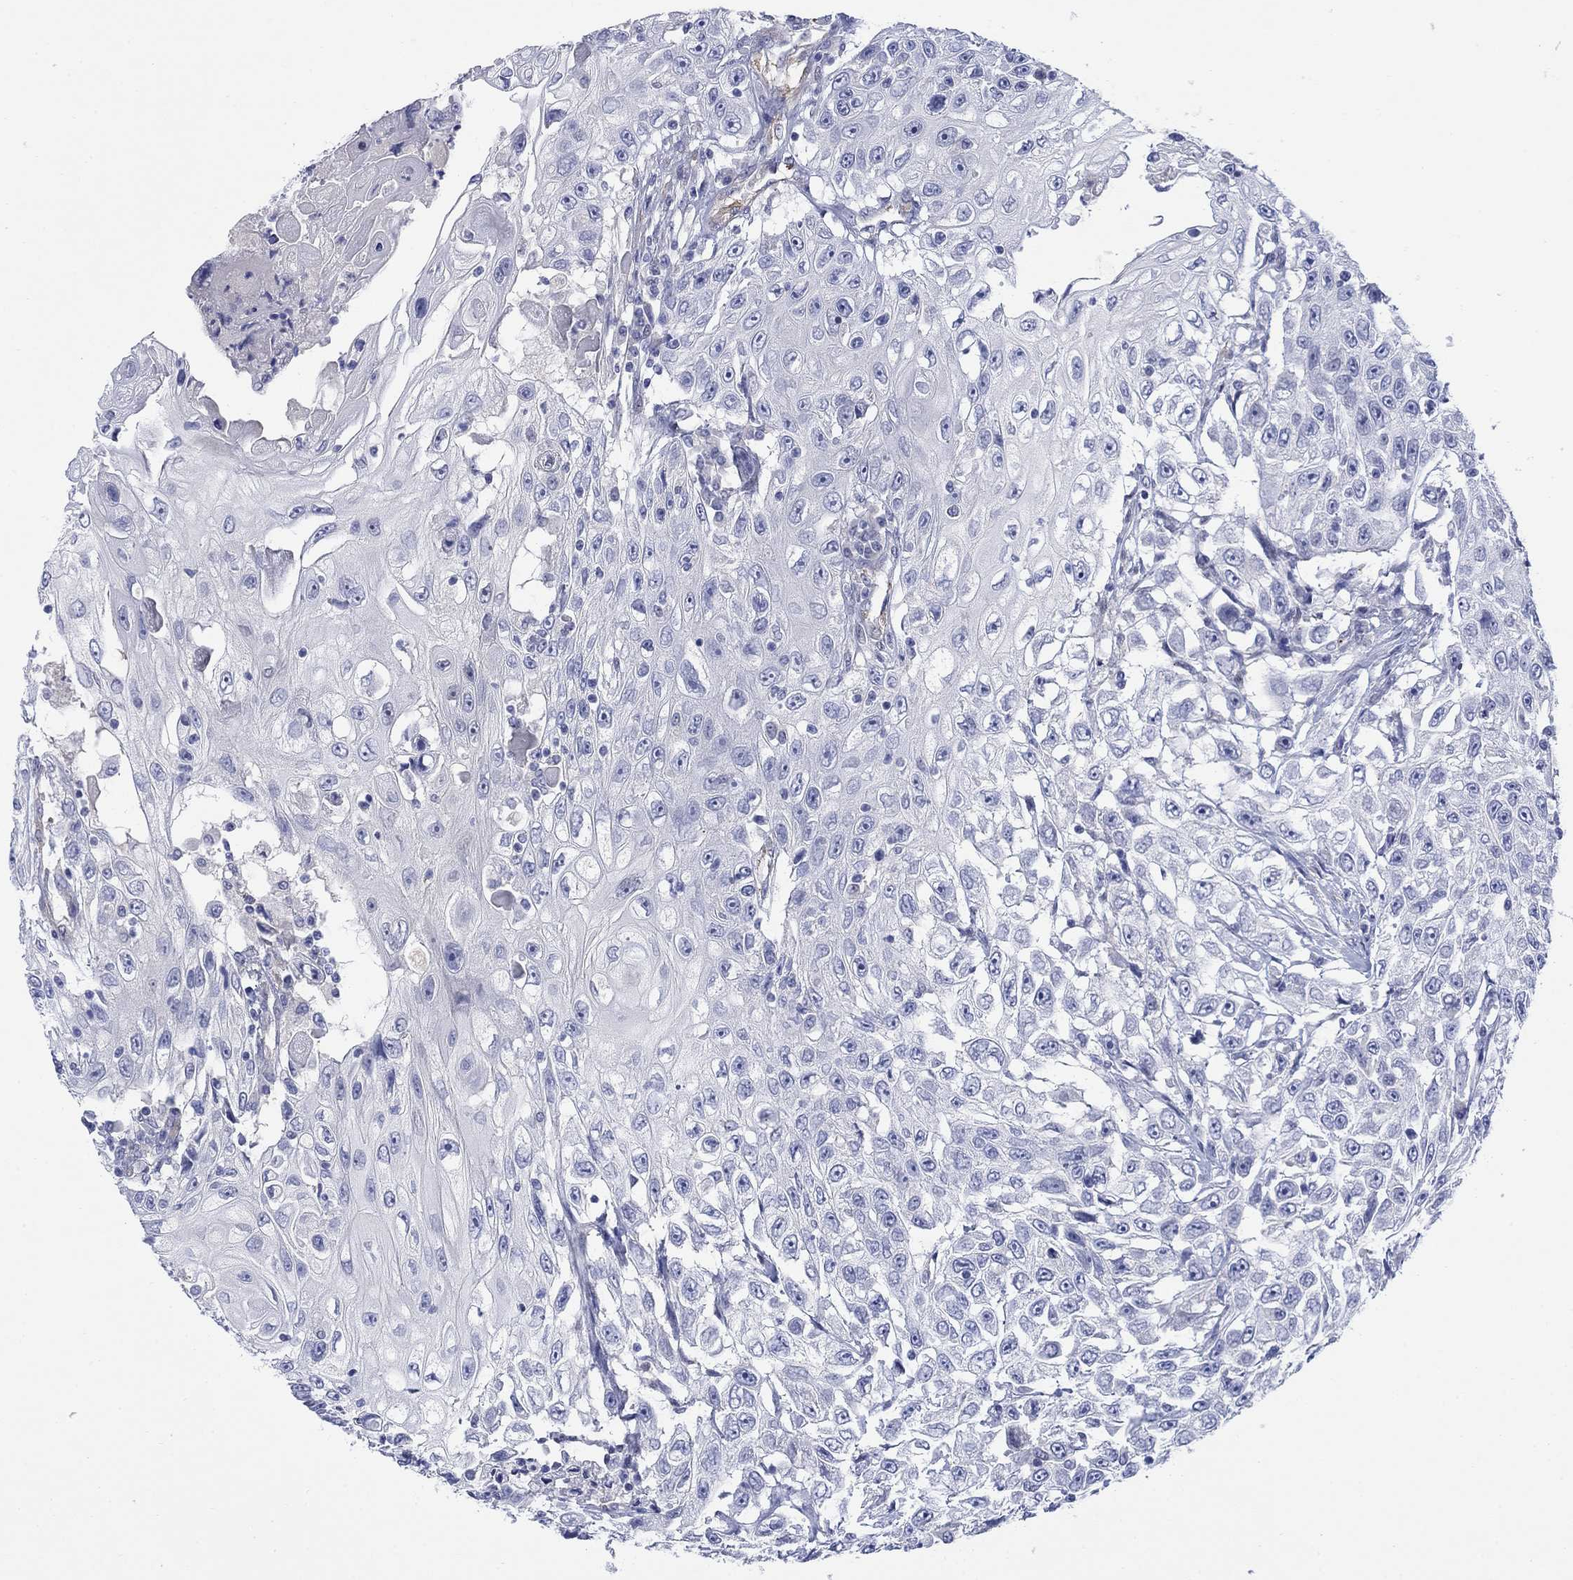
{"staining": {"intensity": "negative", "quantity": "none", "location": "none"}, "tissue": "urothelial cancer", "cell_type": "Tumor cells", "image_type": "cancer", "snomed": [{"axis": "morphology", "description": "Urothelial carcinoma, High grade"}, {"axis": "topography", "description": "Urinary bladder"}], "caption": "Immunohistochemistry of human urothelial cancer demonstrates no expression in tumor cells. Nuclei are stained in blue.", "gene": "PTPRZ1", "patient": {"sex": "female", "age": 56}}